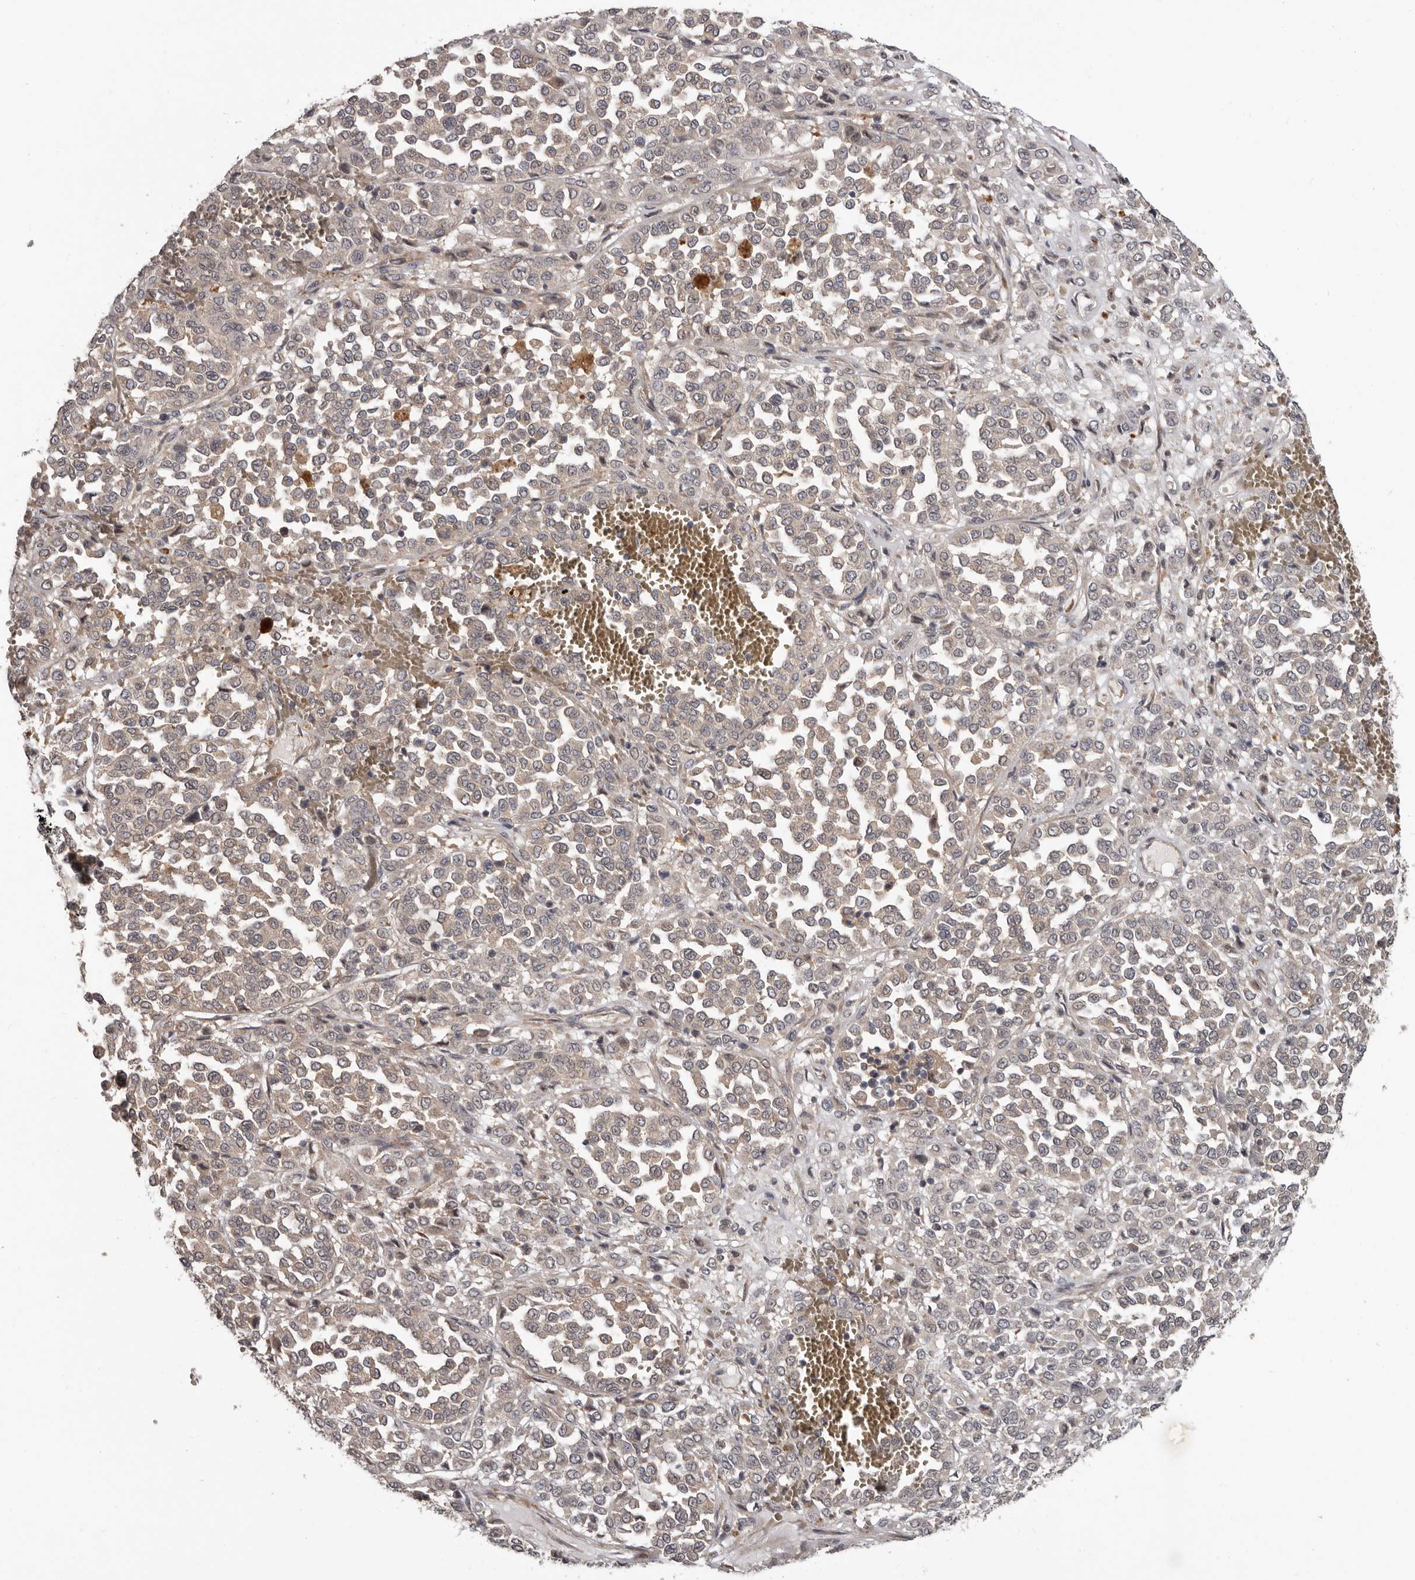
{"staining": {"intensity": "weak", "quantity": "<25%", "location": "cytoplasmic/membranous"}, "tissue": "melanoma", "cell_type": "Tumor cells", "image_type": "cancer", "snomed": [{"axis": "morphology", "description": "Malignant melanoma, Metastatic site"}, {"axis": "topography", "description": "Pancreas"}], "caption": "Malignant melanoma (metastatic site) stained for a protein using immunohistochemistry demonstrates no expression tumor cells.", "gene": "FGFR4", "patient": {"sex": "female", "age": 30}}